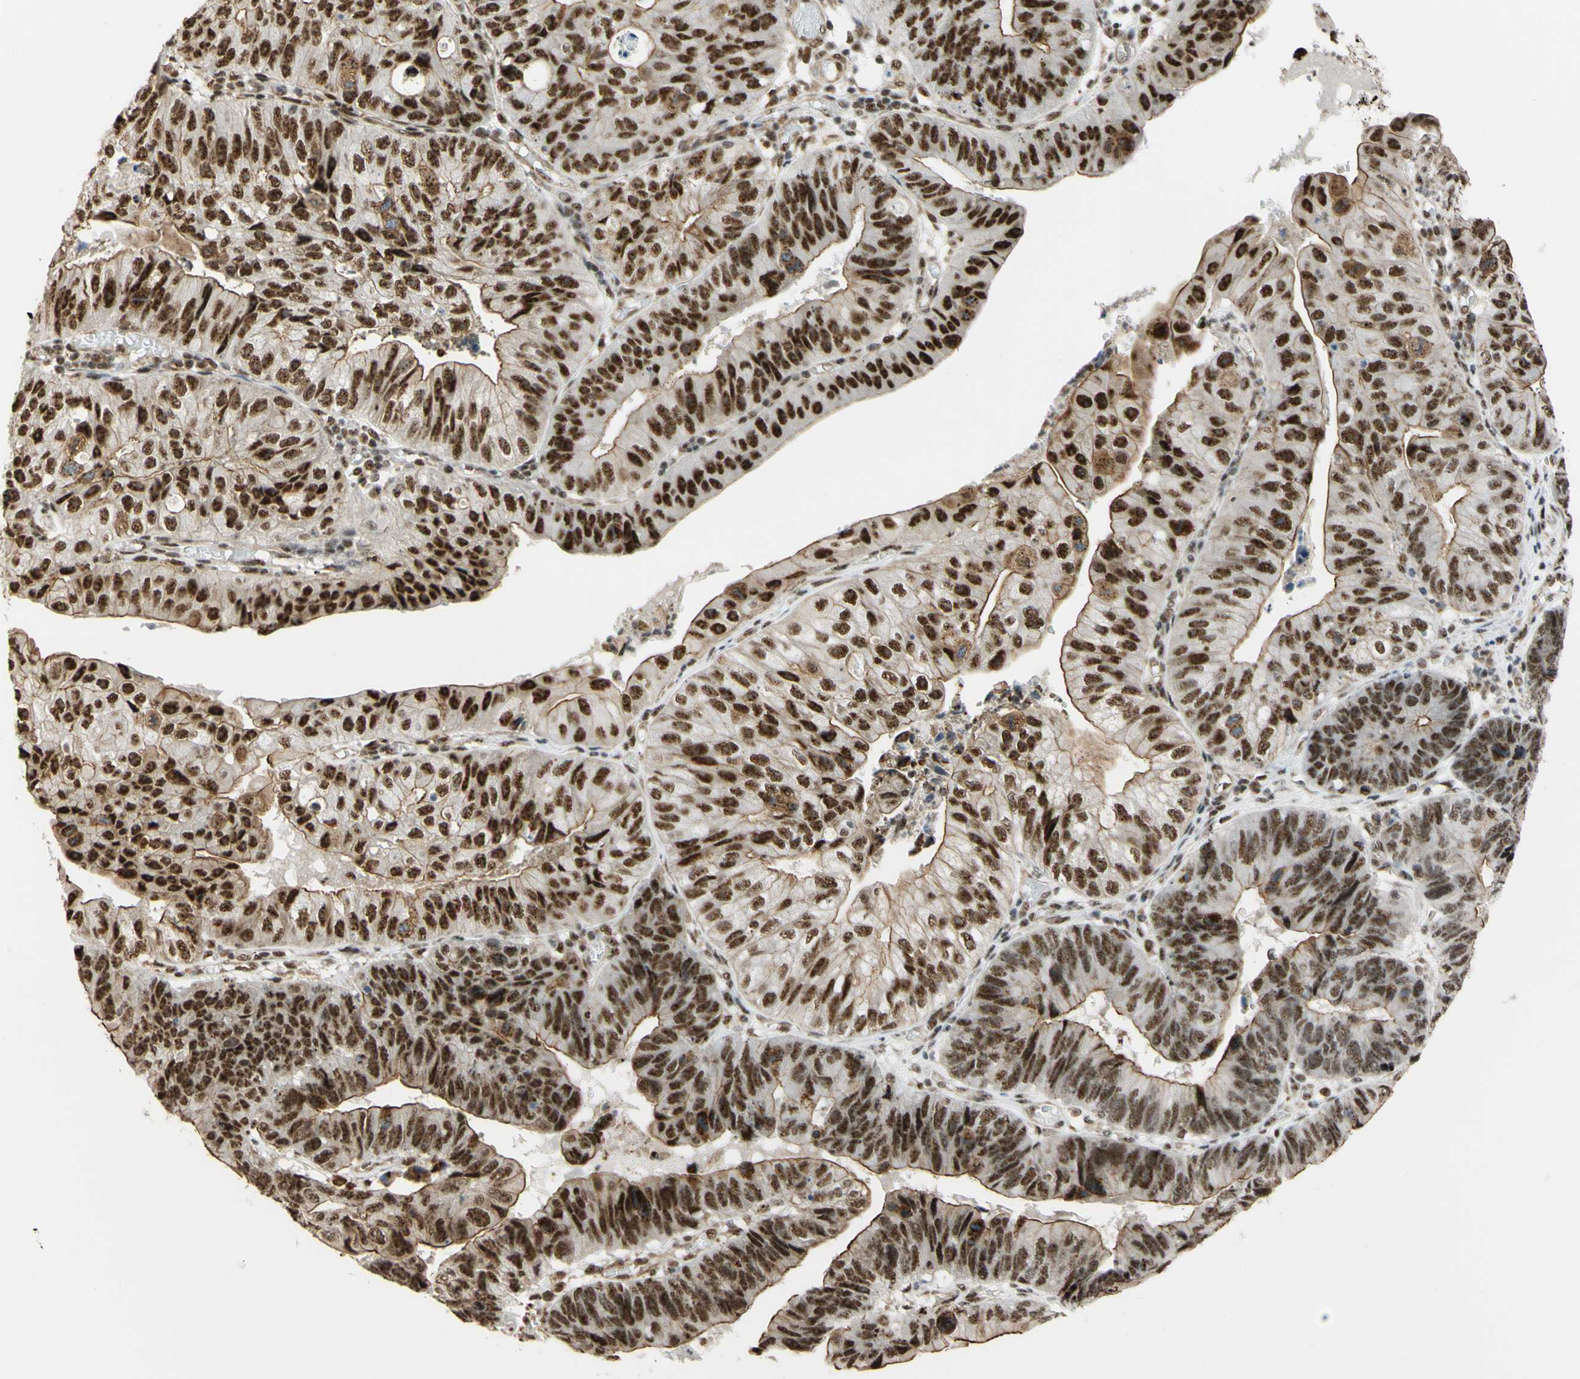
{"staining": {"intensity": "strong", "quantity": ">75%", "location": "nuclear"}, "tissue": "stomach cancer", "cell_type": "Tumor cells", "image_type": "cancer", "snomed": [{"axis": "morphology", "description": "Adenocarcinoma, NOS"}, {"axis": "topography", "description": "Stomach"}], "caption": "Immunohistochemistry image of neoplastic tissue: stomach adenocarcinoma stained using immunohistochemistry (IHC) shows high levels of strong protein expression localized specifically in the nuclear of tumor cells, appearing as a nuclear brown color.", "gene": "SAP18", "patient": {"sex": "male", "age": 59}}